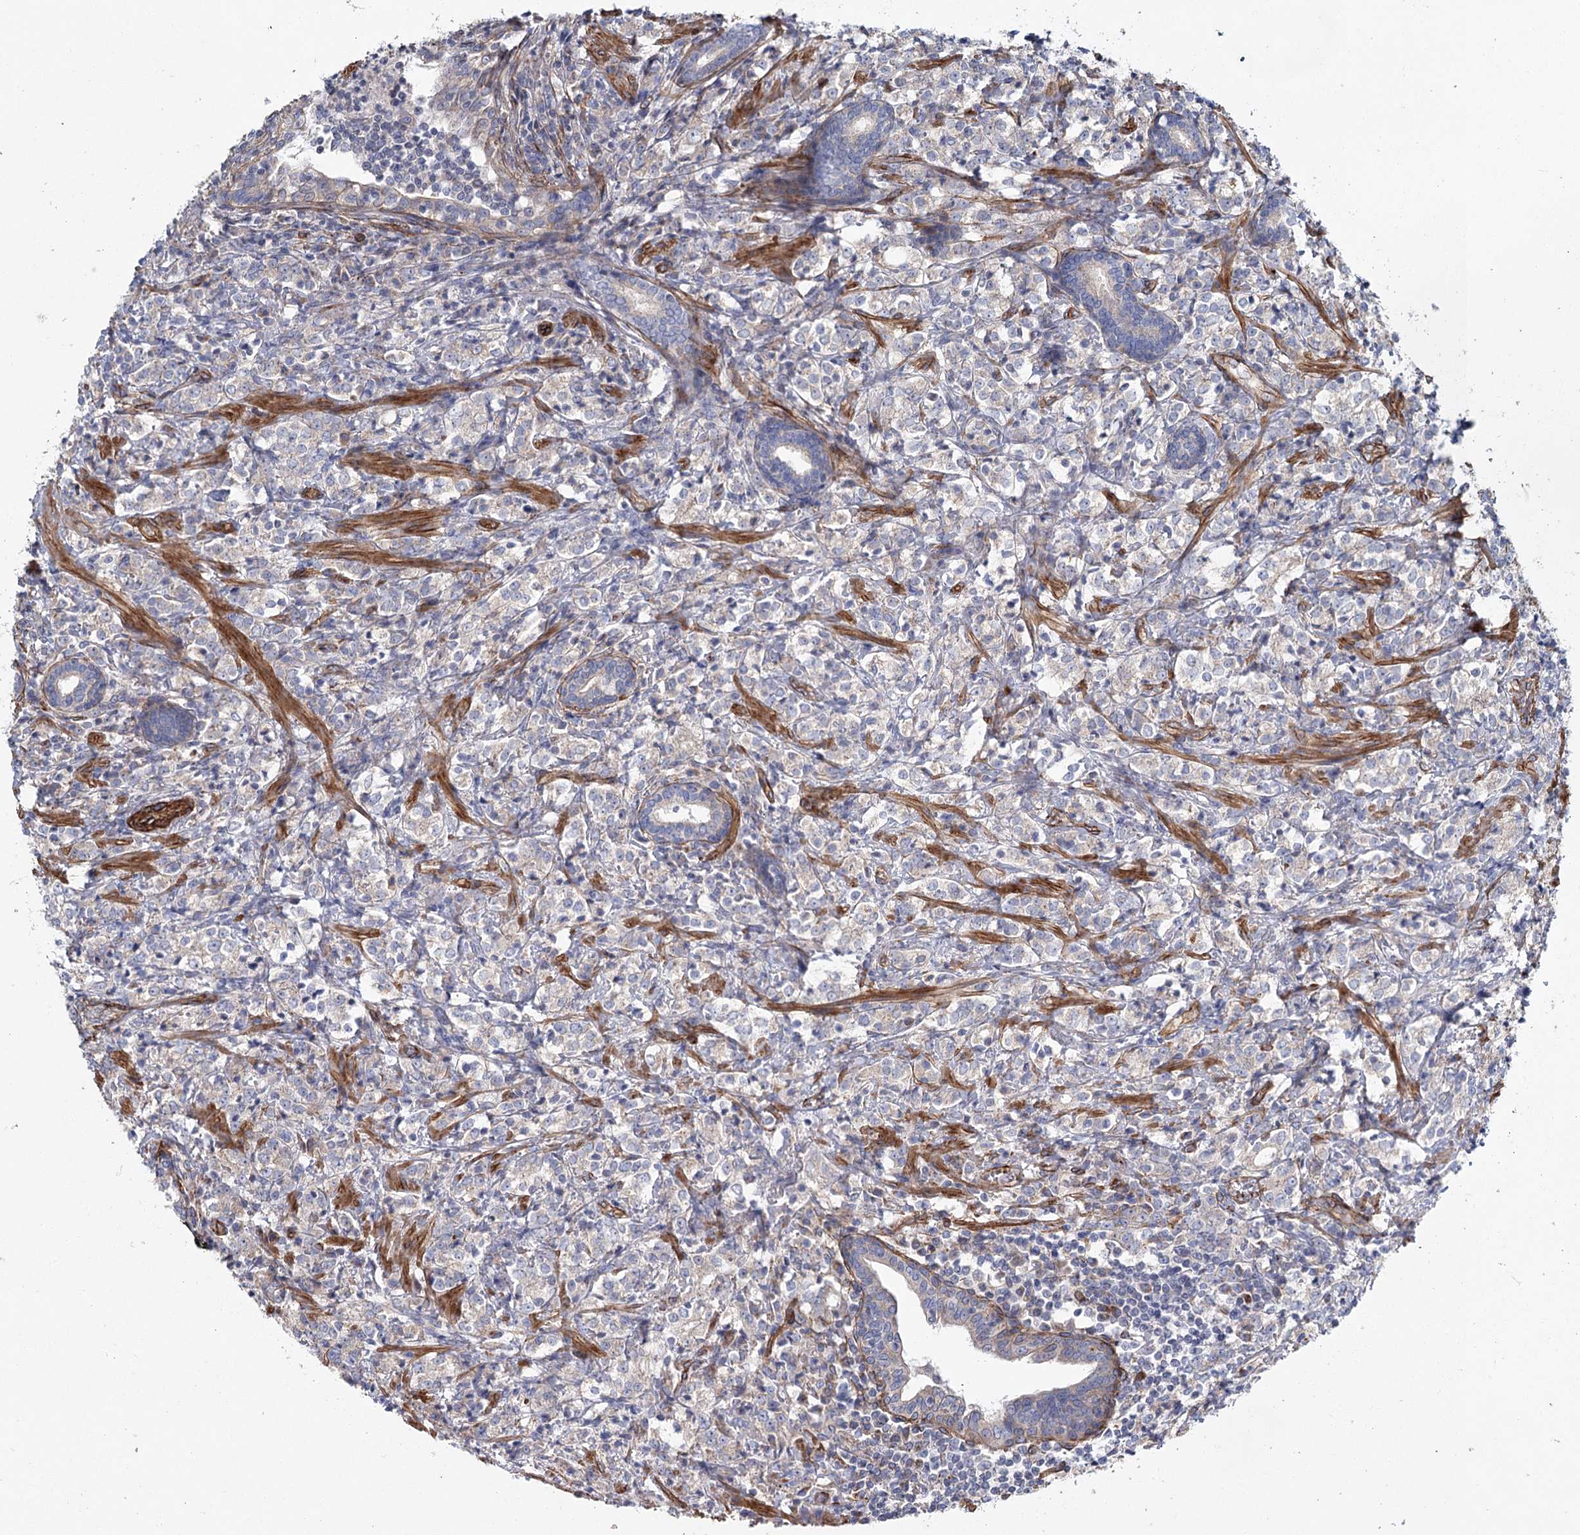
{"staining": {"intensity": "negative", "quantity": "none", "location": "none"}, "tissue": "prostate cancer", "cell_type": "Tumor cells", "image_type": "cancer", "snomed": [{"axis": "morphology", "description": "Adenocarcinoma, High grade"}, {"axis": "topography", "description": "Prostate"}], "caption": "IHC image of neoplastic tissue: prostate cancer stained with DAB (3,3'-diaminobenzidine) reveals no significant protein expression in tumor cells. (DAB IHC with hematoxylin counter stain).", "gene": "TMEM164", "patient": {"sex": "male", "age": 69}}